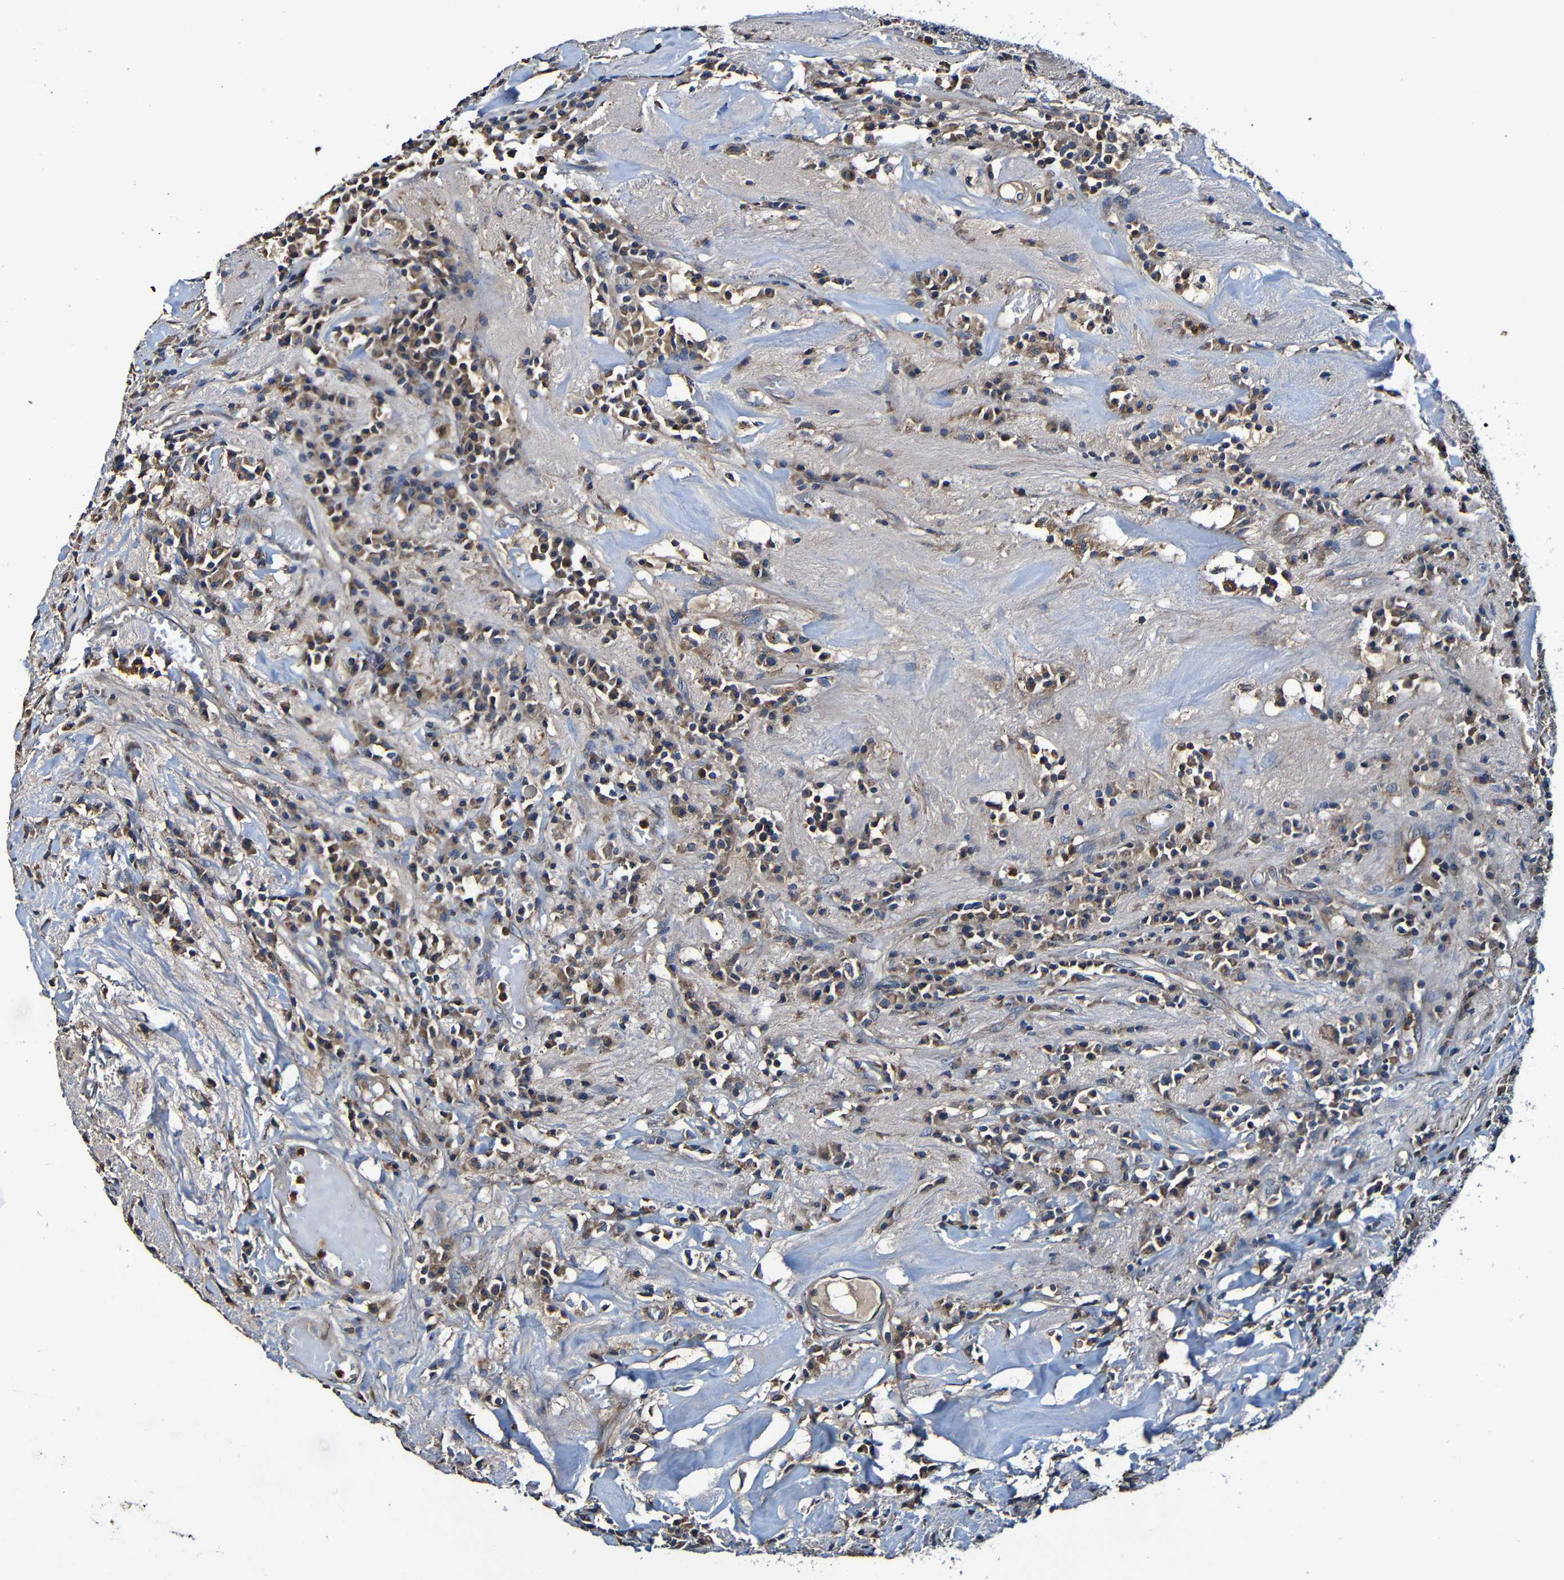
{"staining": {"intensity": "weak", "quantity": "25%-75%", "location": "cytoplasmic/membranous"}, "tissue": "head and neck cancer", "cell_type": "Tumor cells", "image_type": "cancer", "snomed": [{"axis": "morphology", "description": "Adenocarcinoma, NOS"}, {"axis": "topography", "description": "Salivary gland"}, {"axis": "topography", "description": "Head-Neck"}], "caption": "Protein analysis of head and neck cancer (adenocarcinoma) tissue shows weak cytoplasmic/membranous staining in about 25%-75% of tumor cells. Immunohistochemistry stains the protein of interest in brown and the nuclei are stained blue.", "gene": "ADAM15", "patient": {"sex": "female", "age": 65}}